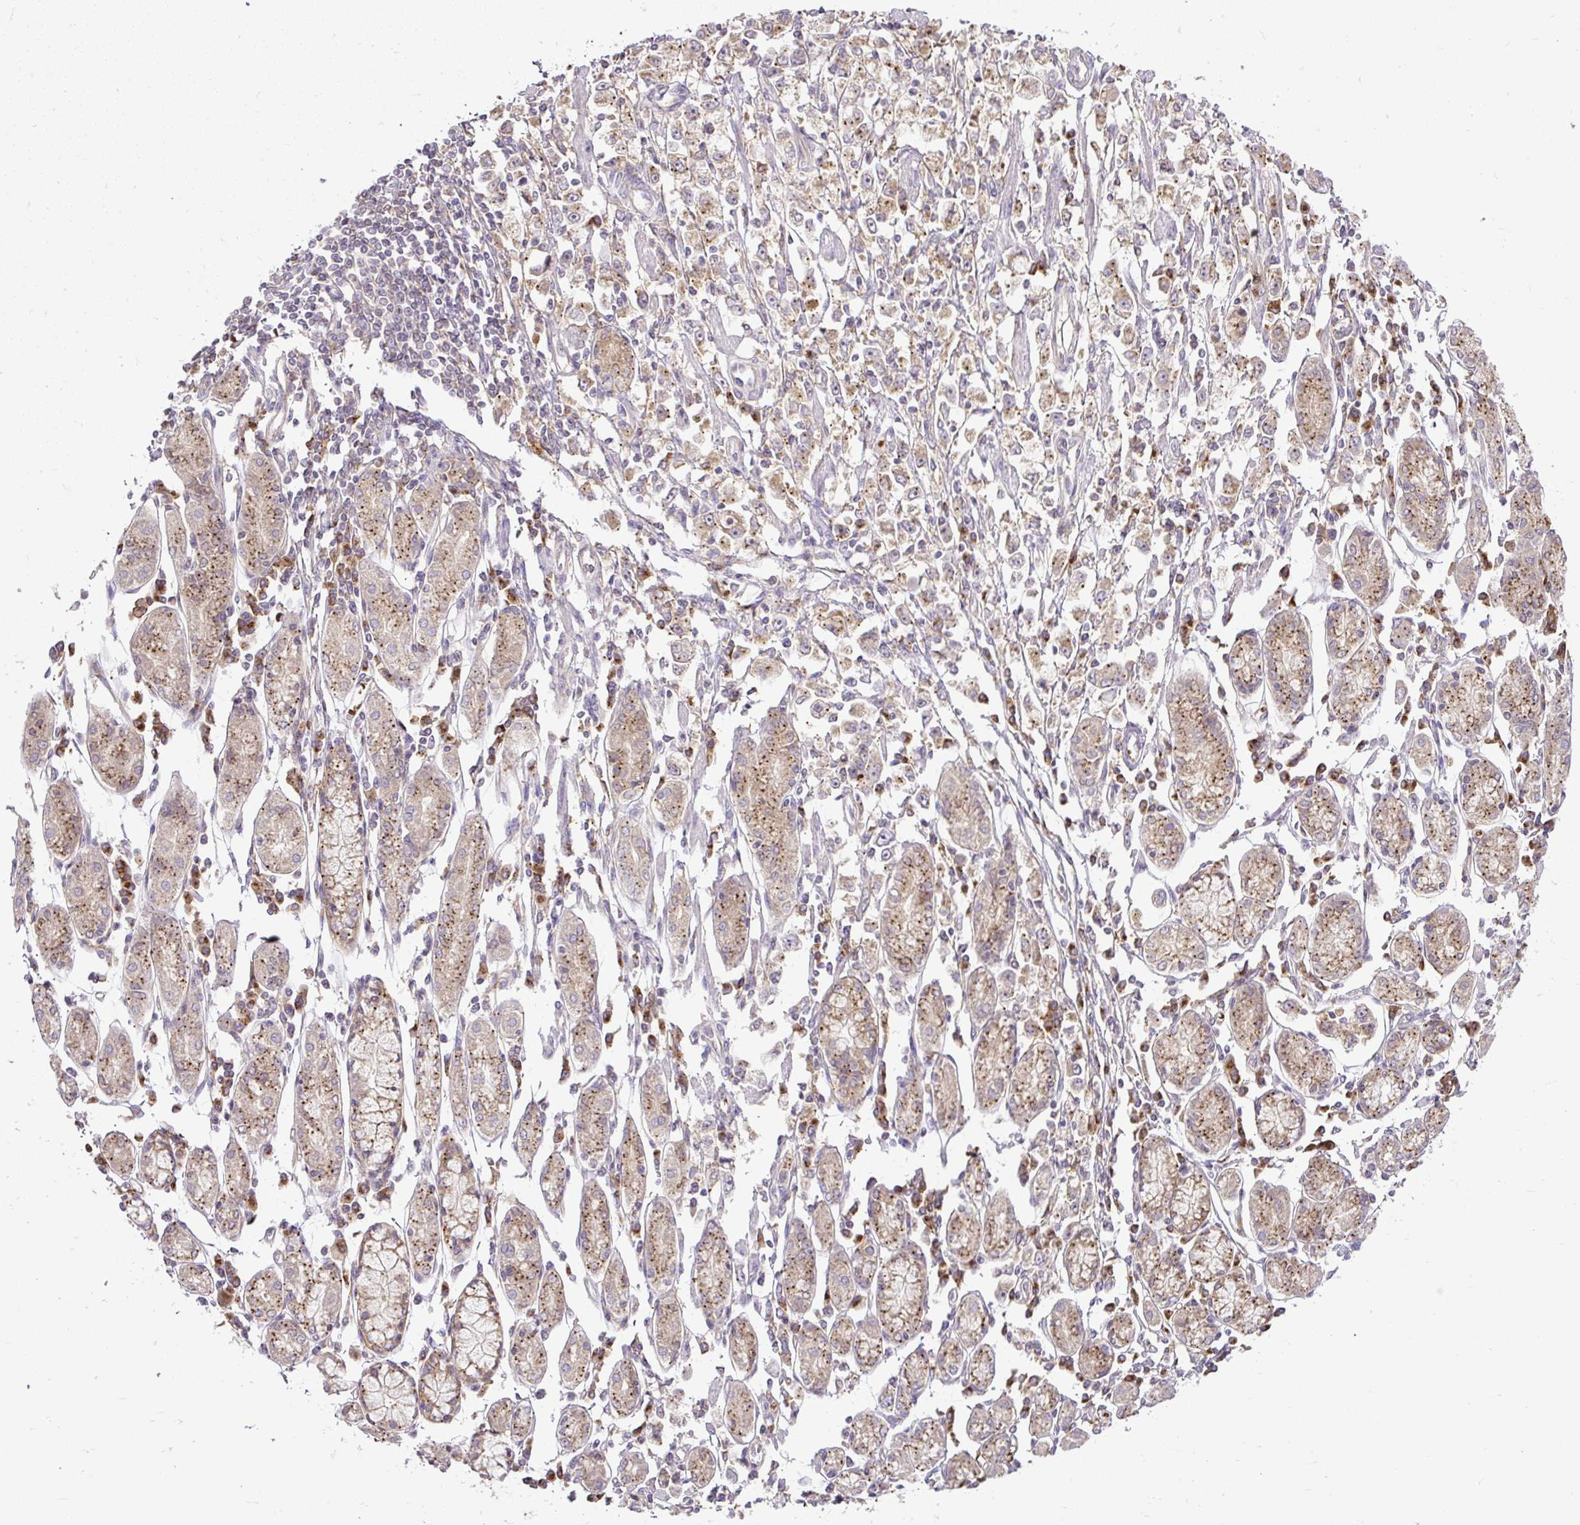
{"staining": {"intensity": "moderate", "quantity": ">75%", "location": "cytoplasmic/membranous"}, "tissue": "stomach cancer", "cell_type": "Tumor cells", "image_type": "cancer", "snomed": [{"axis": "morphology", "description": "Adenocarcinoma, NOS"}, {"axis": "topography", "description": "Stomach"}], "caption": "This is an image of immunohistochemistry staining of adenocarcinoma (stomach), which shows moderate positivity in the cytoplasmic/membranous of tumor cells.", "gene": "SMC4", "patient": {"sex": "female", "age": 59}}